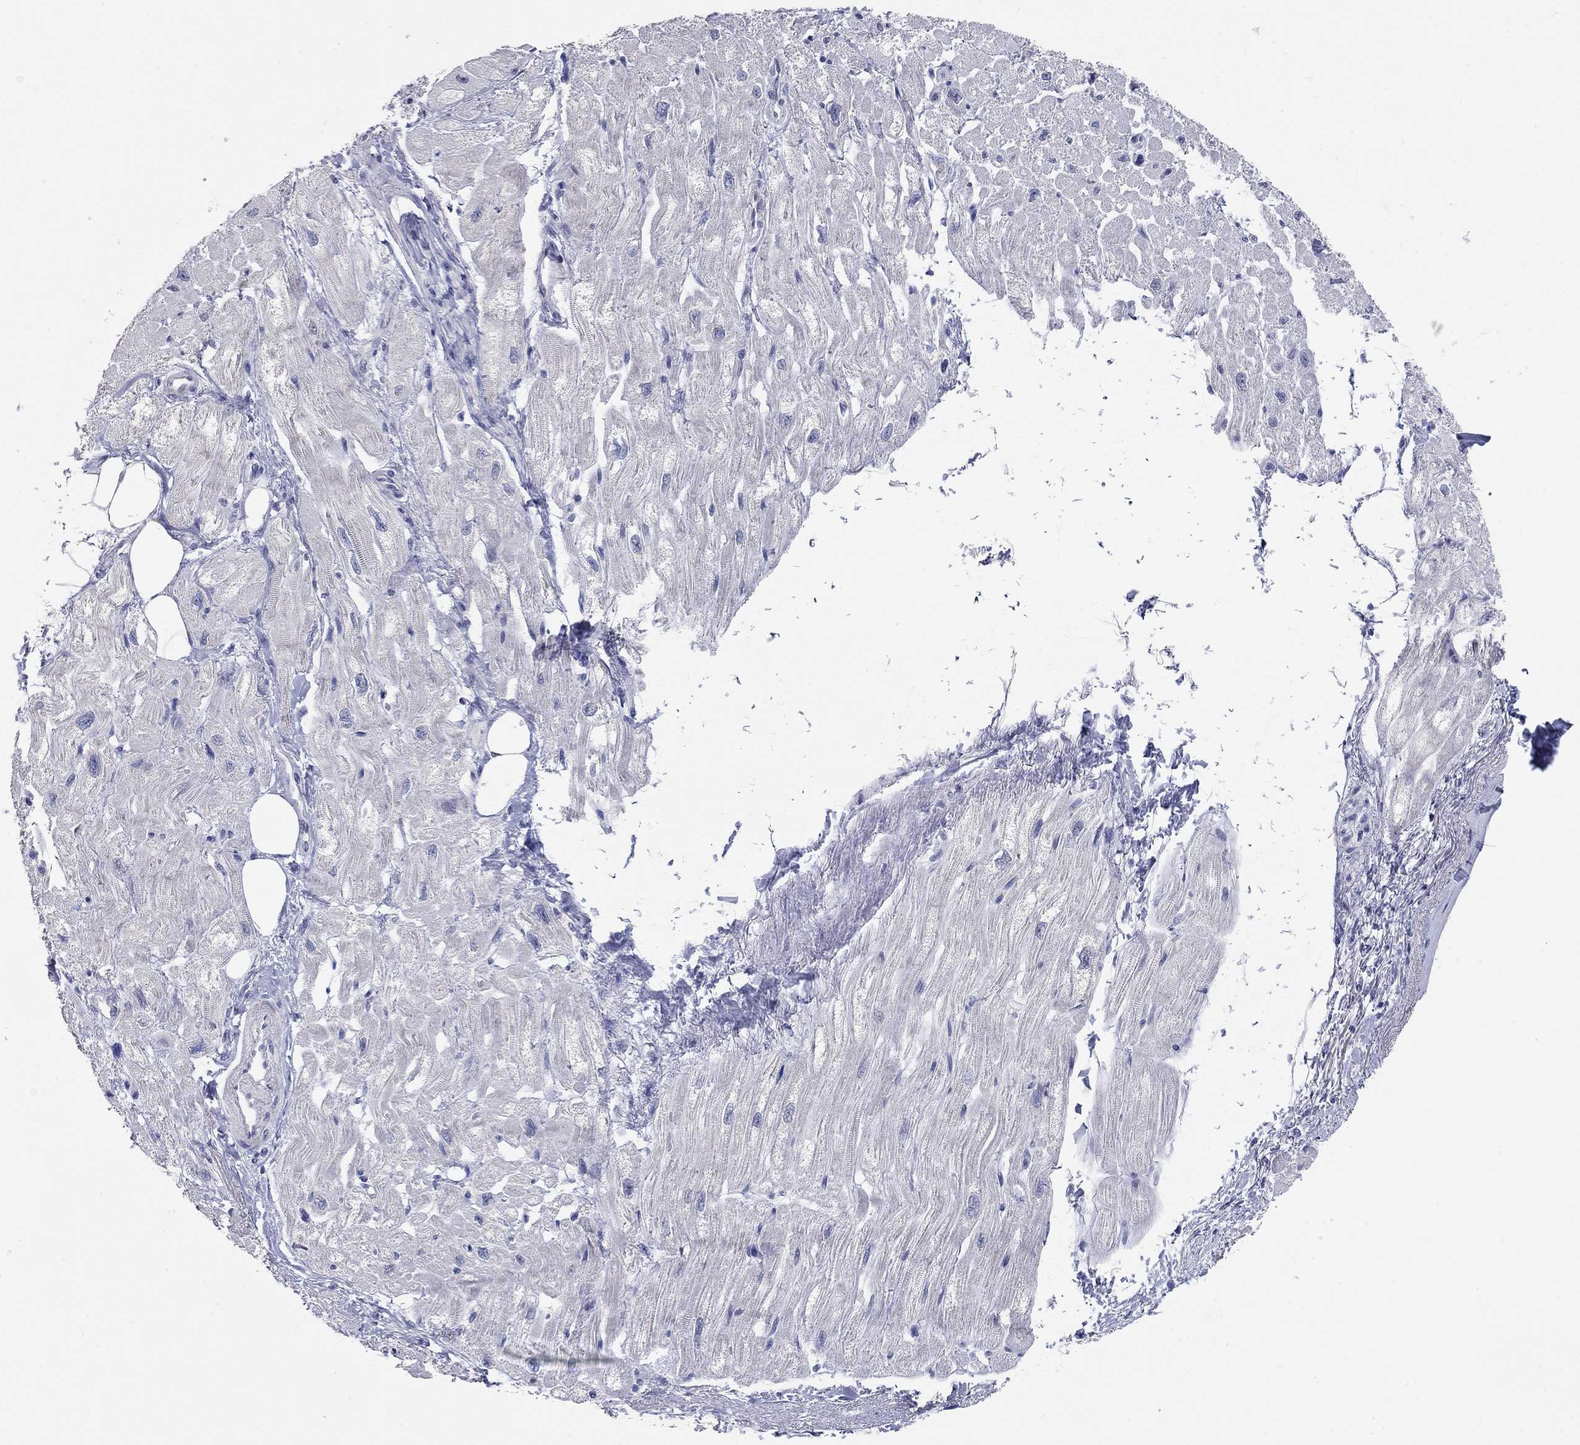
{"staining": {"intensity": "negative", "quantity": "none", "location": "none"}, "tissue": "heart muscle", "cell_type": "Cardiomyocytes", "image_type": "normal", "snomed": [{"axis": "morphology", "description": "Normal tissue, NOS"}, {"axis": "topography", "description": "Heart"}], "caption": "Immunohistochemistry (IHC) image of unremarkable heart muscle stained for a protein (brown), which displays no positivity in cardiomyocytes.", "gene": "WASF3", "patient": {"sex": "male", "age": 66}}